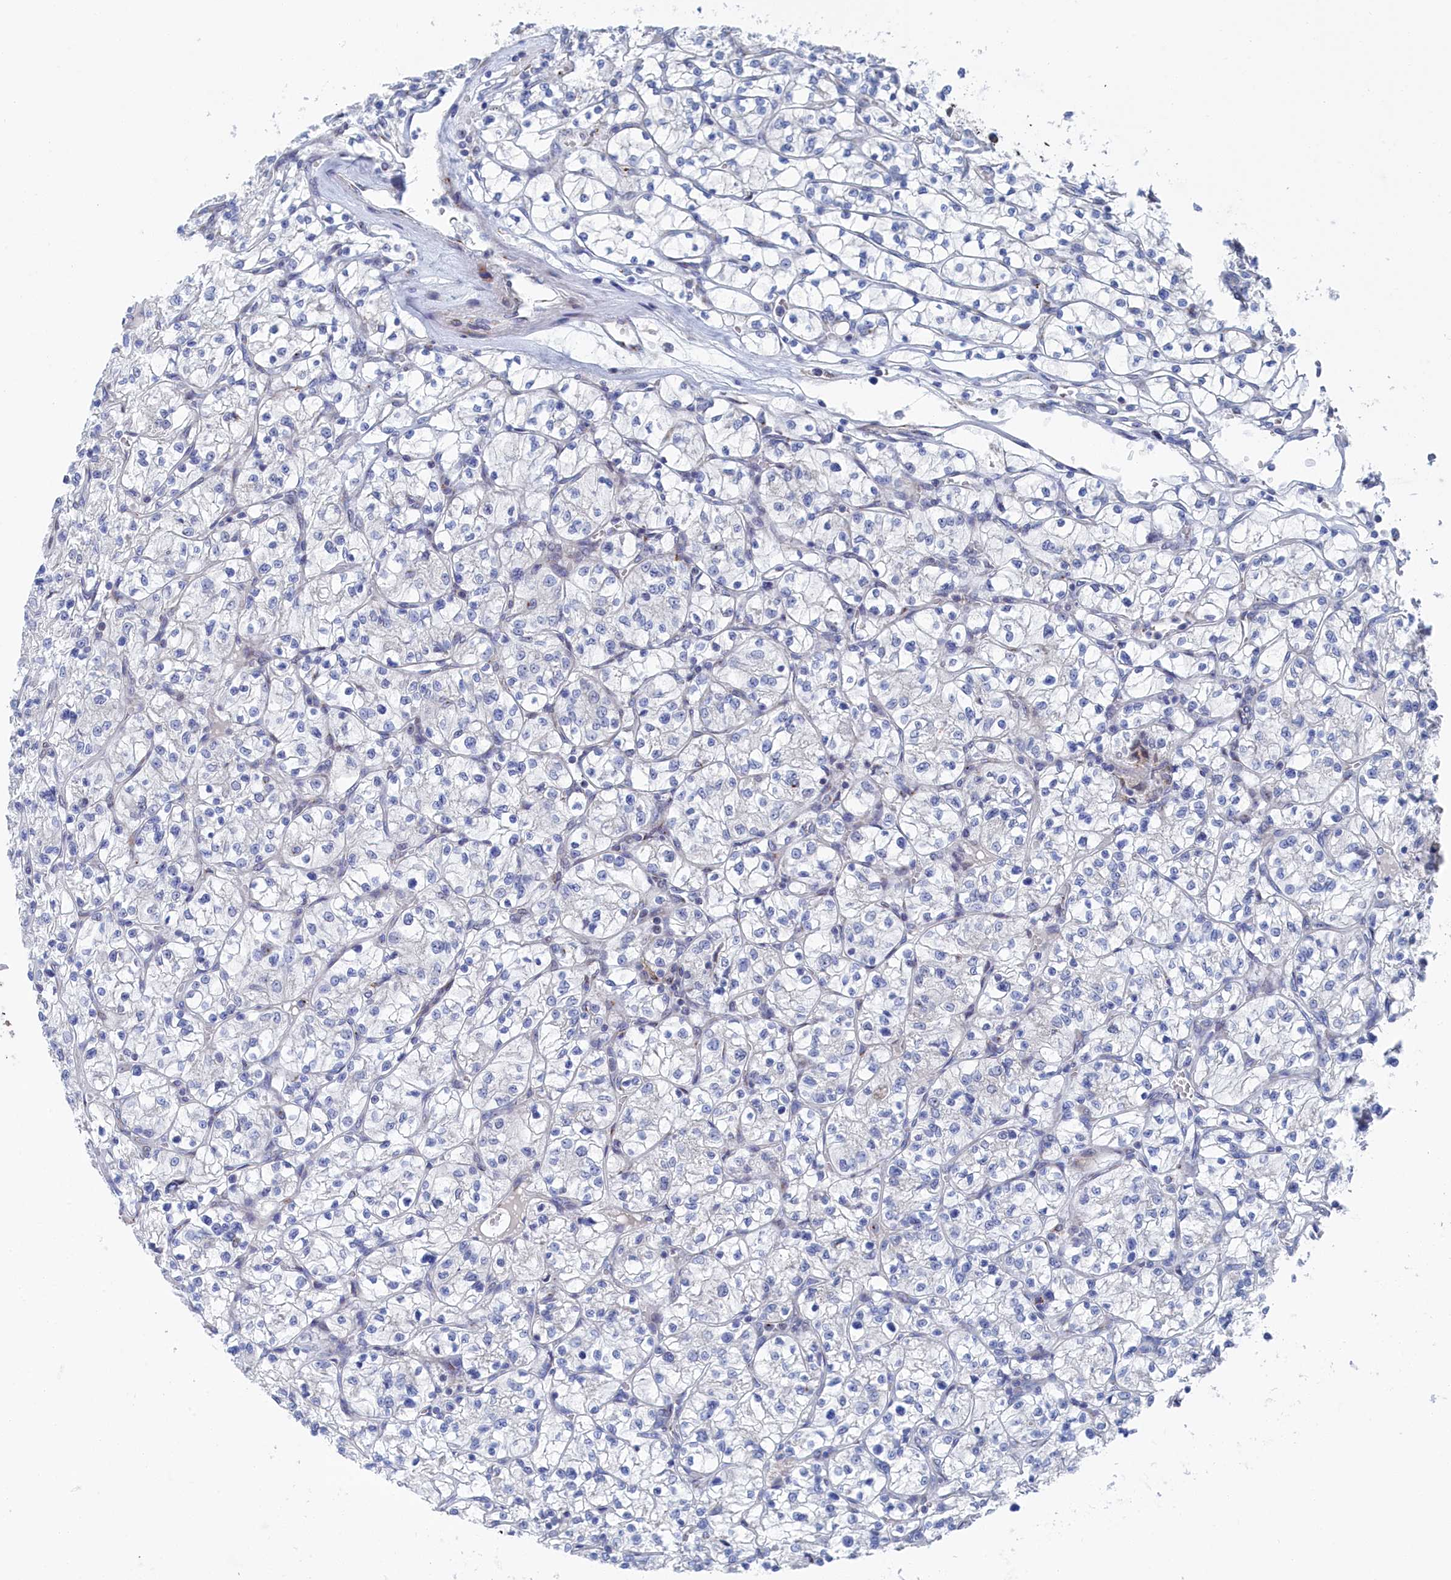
{"staining": {"intensity": "negative", "quantity": "none", "location": "none"}, "tissue": "renal cancer", "cell_type": "Tumor cells", "image_type": "cancer", "snomed": [{"axis": "morphology", "description": "Adenocarcinoma, NOS"}, {"axis": "topography", "description": "Kidney"}], "caption": "The histopathology image demonstrates no significant expression in tumor cells of renal cancer. (DAB (3,3'-diaminobenzidine) immunohistochemistry with hematoxylin counter stain).", "gene": "IRX1", "patient": {"sex": "female", "age": 64}}